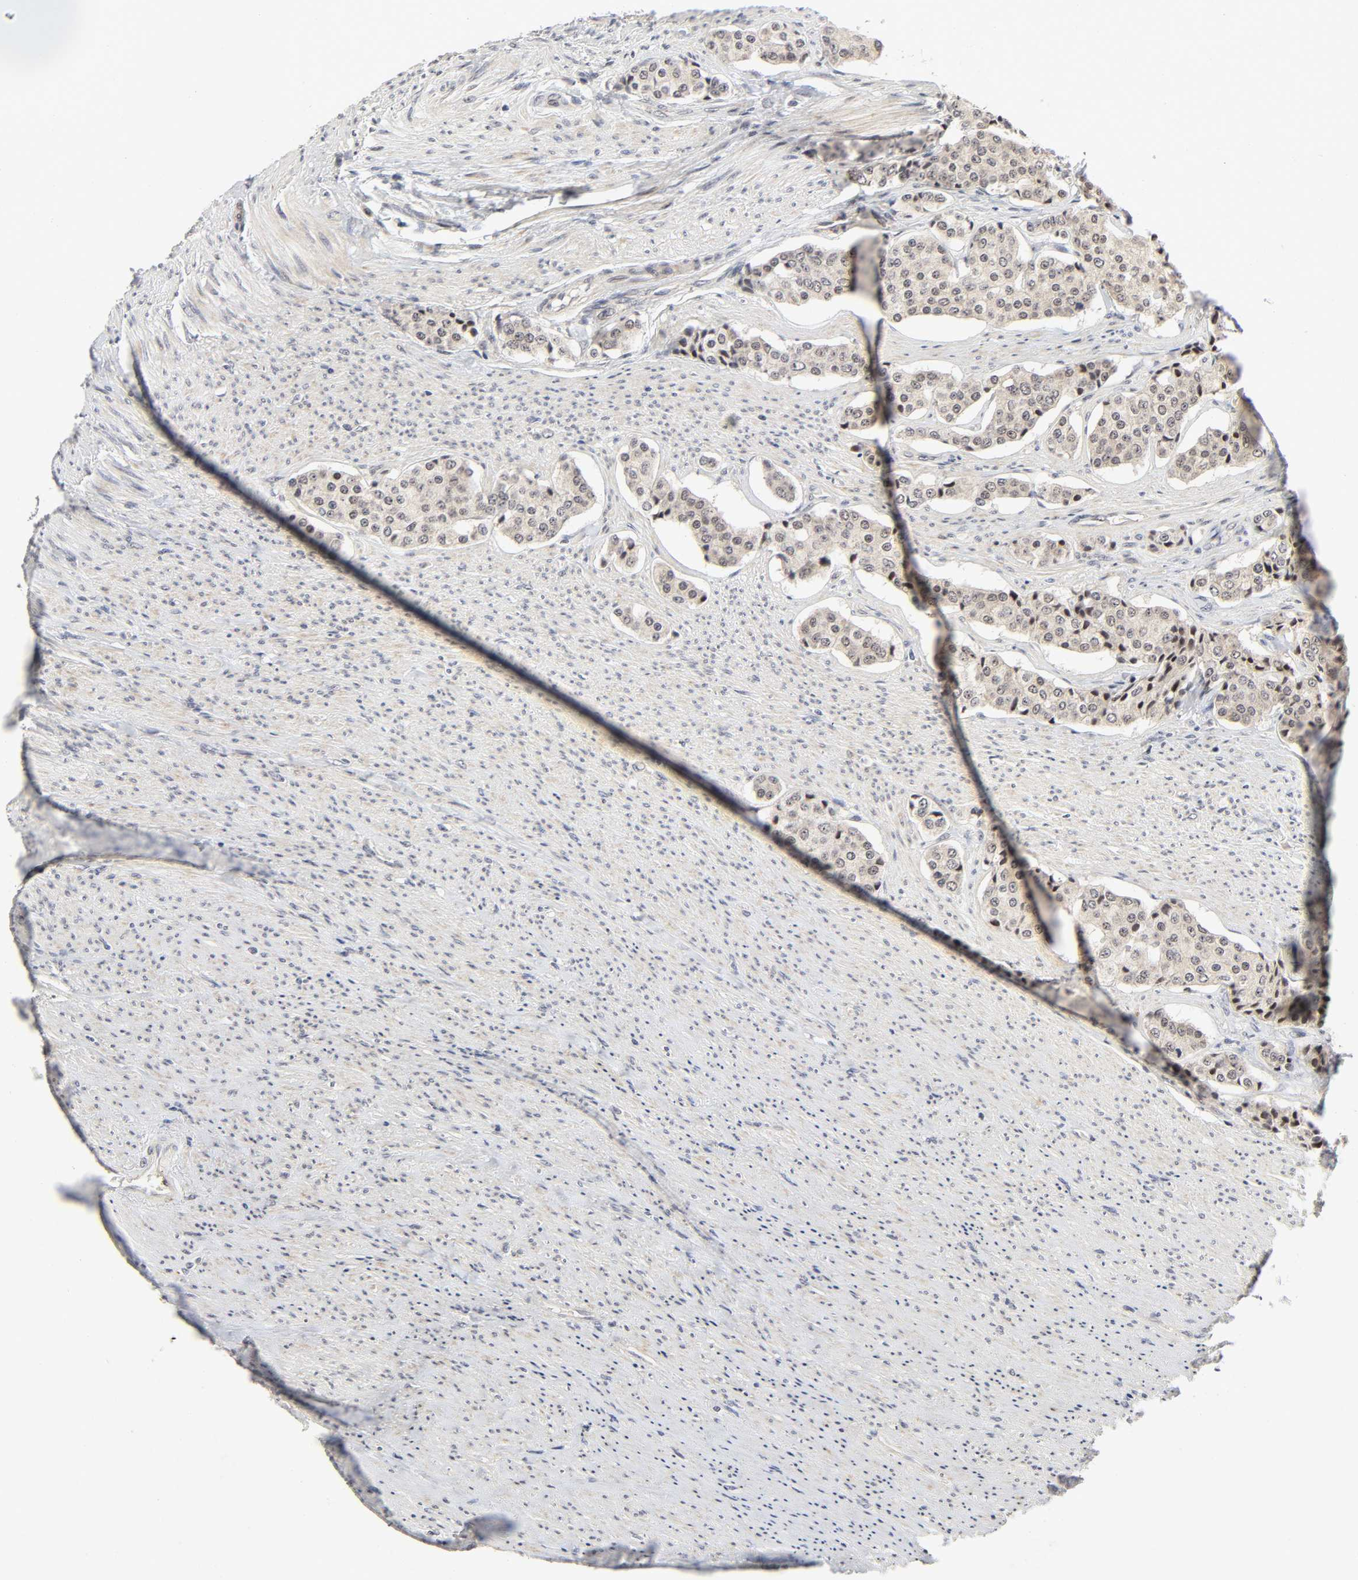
{"staining": {"intensity": "moderate", "quantity": ">75%", "location": "nuclear"}, "tissue": "carcinoid", "cell_type": "Tumor cells", "image_type": "cancer", "snomed": [{"axis": "morphology", "description": "Carcinoid, malignant, NOS"}, {"axis": "topography", "description": "Colon"}], "caption": "Protein staining of carcinoid (malignant) tissue displays moderate nuclear expression in about >75% of tumor cells.", "gene": "ZKSCAN8", "patient": {"sex": "female", "age": 61}}